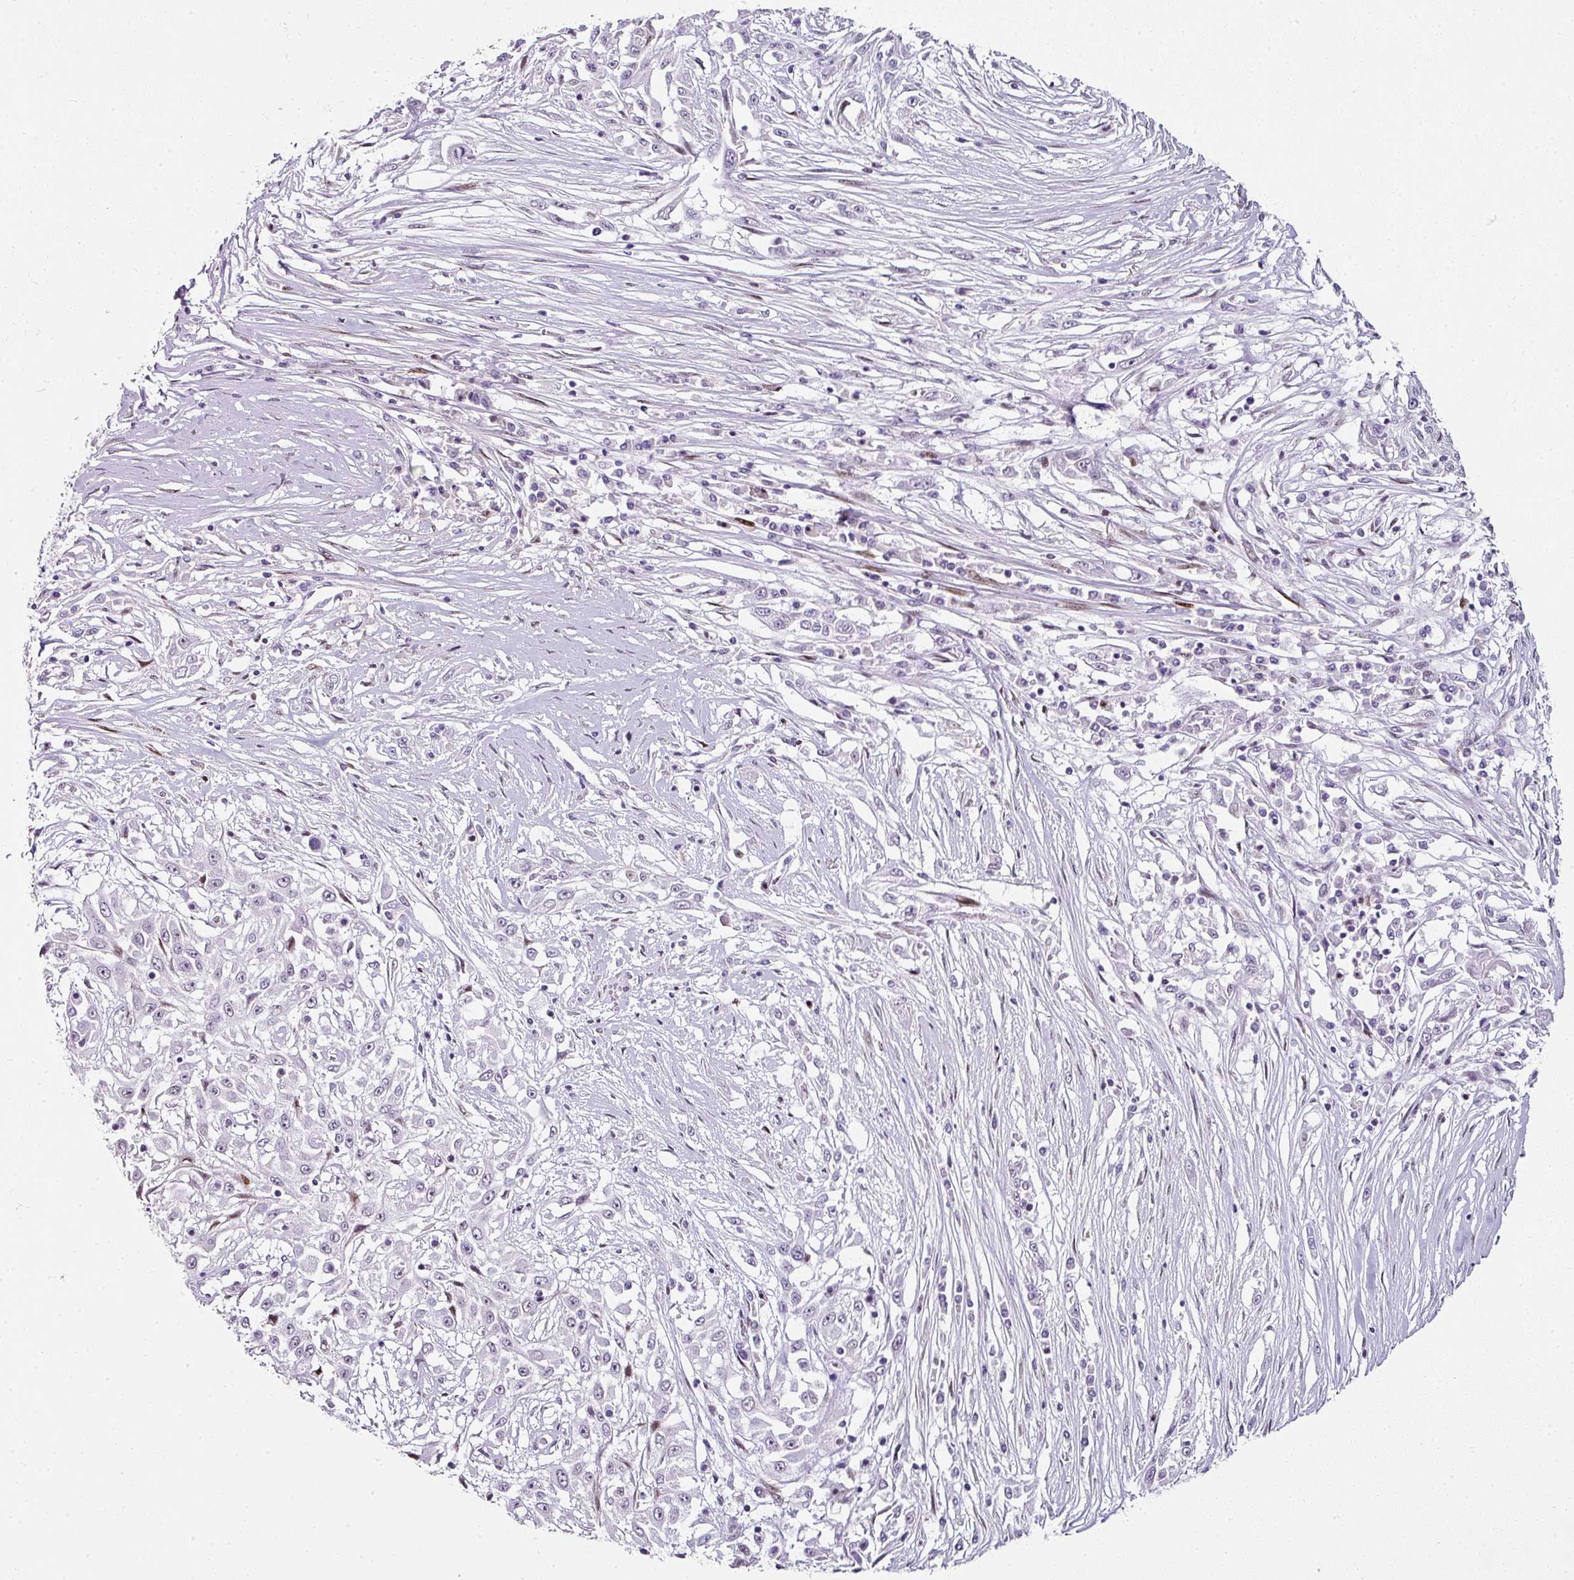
{"staining": {"intensity": "negative", "quantity": "none", "location": "none"}, "tissue": "skin cancer", "cell_type": "Tumor cells", "image_type": "cancer", "snomed": [{"axis": "morphology", "description": "Squamous cell carcinoma, NOS"}, {"axis": "morphology", "description": "Squamous cell carcinoma, metastatic, NOS"}, {"axis": "topography", "description": "Skin"}, {"axis": "topography", "description": "Lymph node"}], "caption": "A high-resolution histopathology image shows immunohistochemistry (IHC) staining of squamous cell carcinoma (skin), which exhibits no significant expression in tumor cells.", "gene": "TRA2A", "patient": {"sex": "male", "age": 75}}